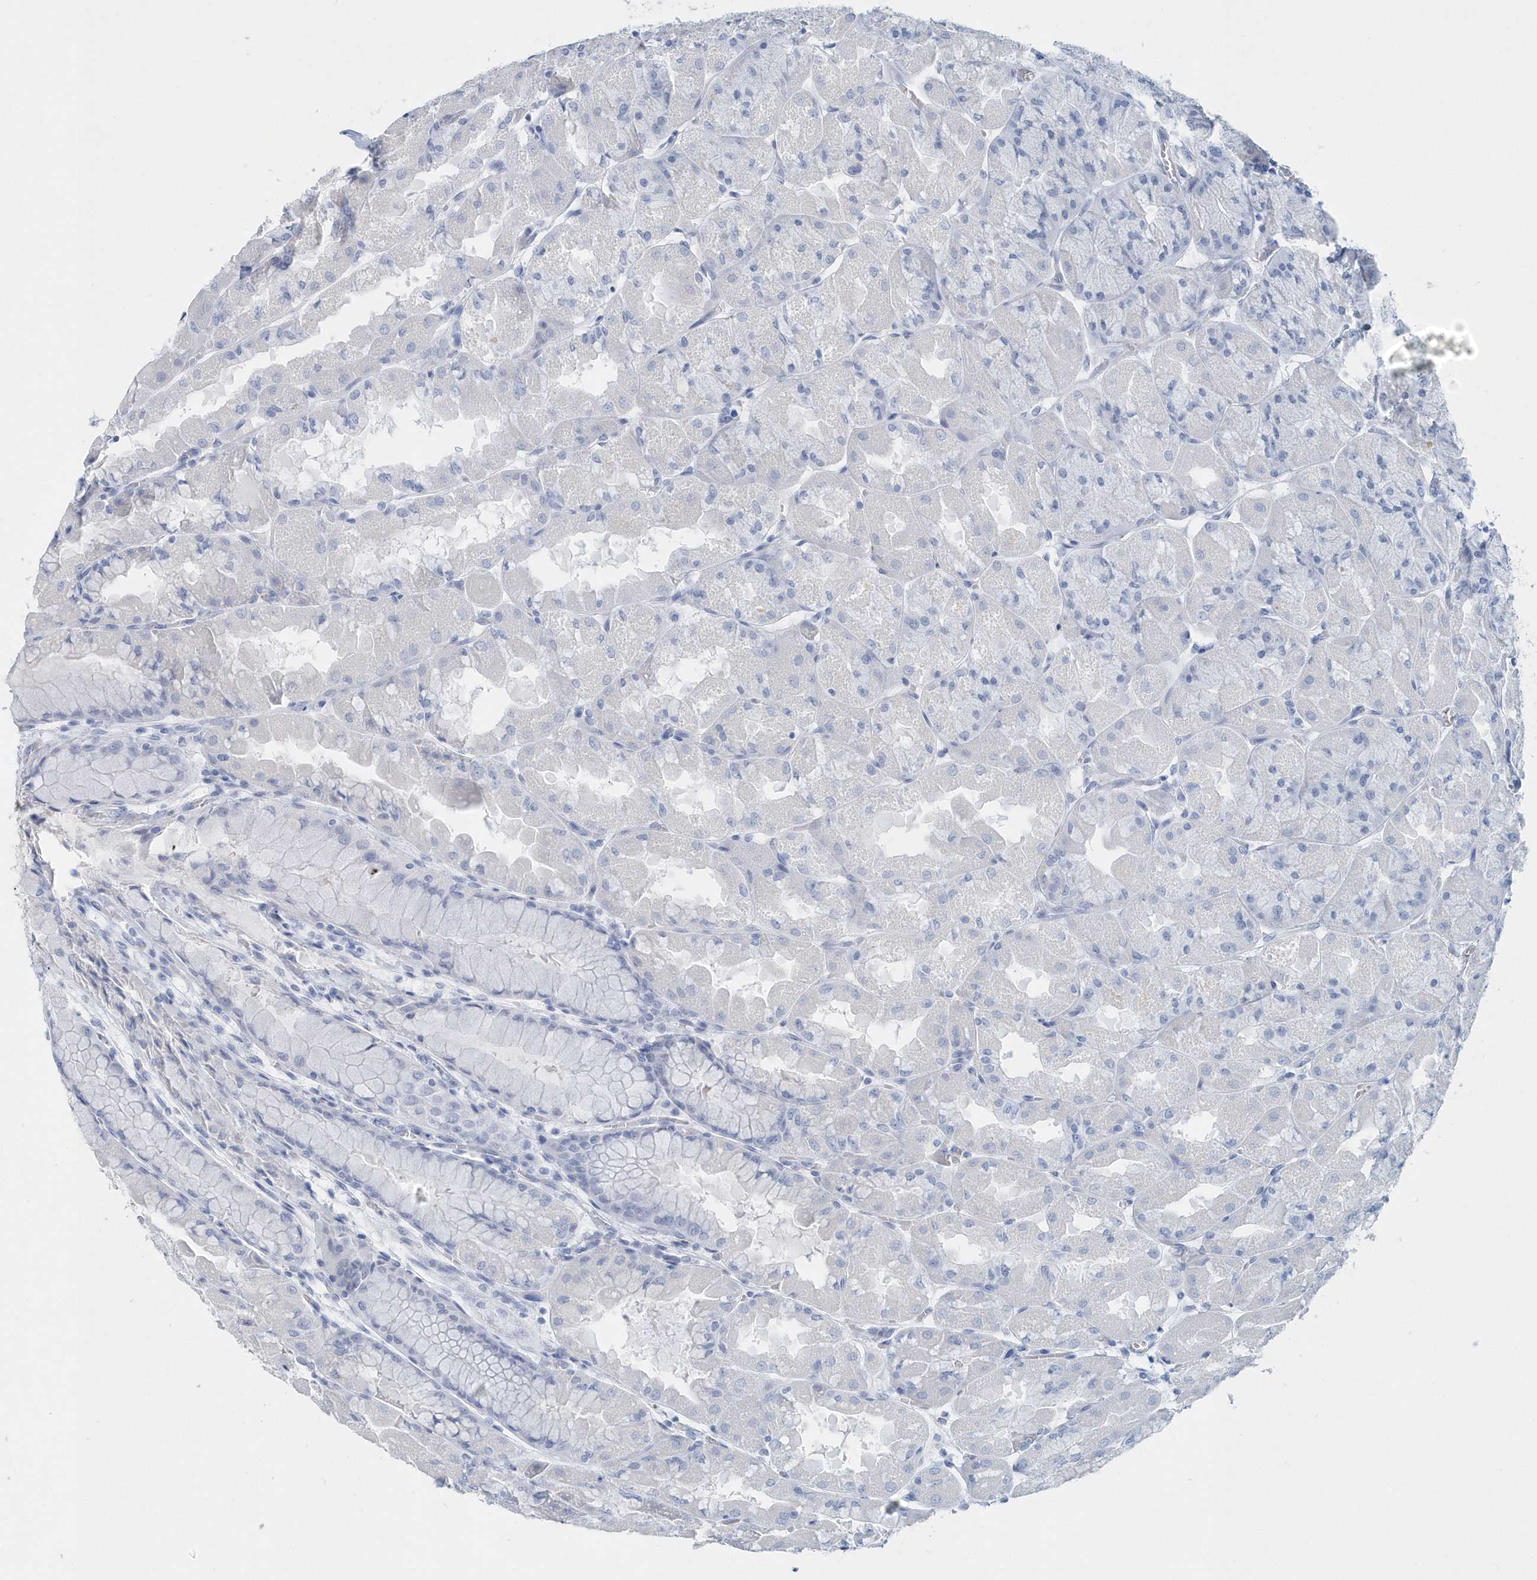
{"staining": {"intensity": "negative", "quantity": "none", "location": "none"}, "tissue": "stomach", "cell_type": "Glandular cells", "image_type": "normal", "snomed": [{"axis": "morphology", "description": "Normal tissue, NOS"}, {"axis": "topography", "description": "Stomach"}], "caption": "Immunohistochemical staining of unremarkable stomach reveals no significant expression in glandular cells.", "gene": "PTPRO", "patient": {"sex": "female", "age": 61}}